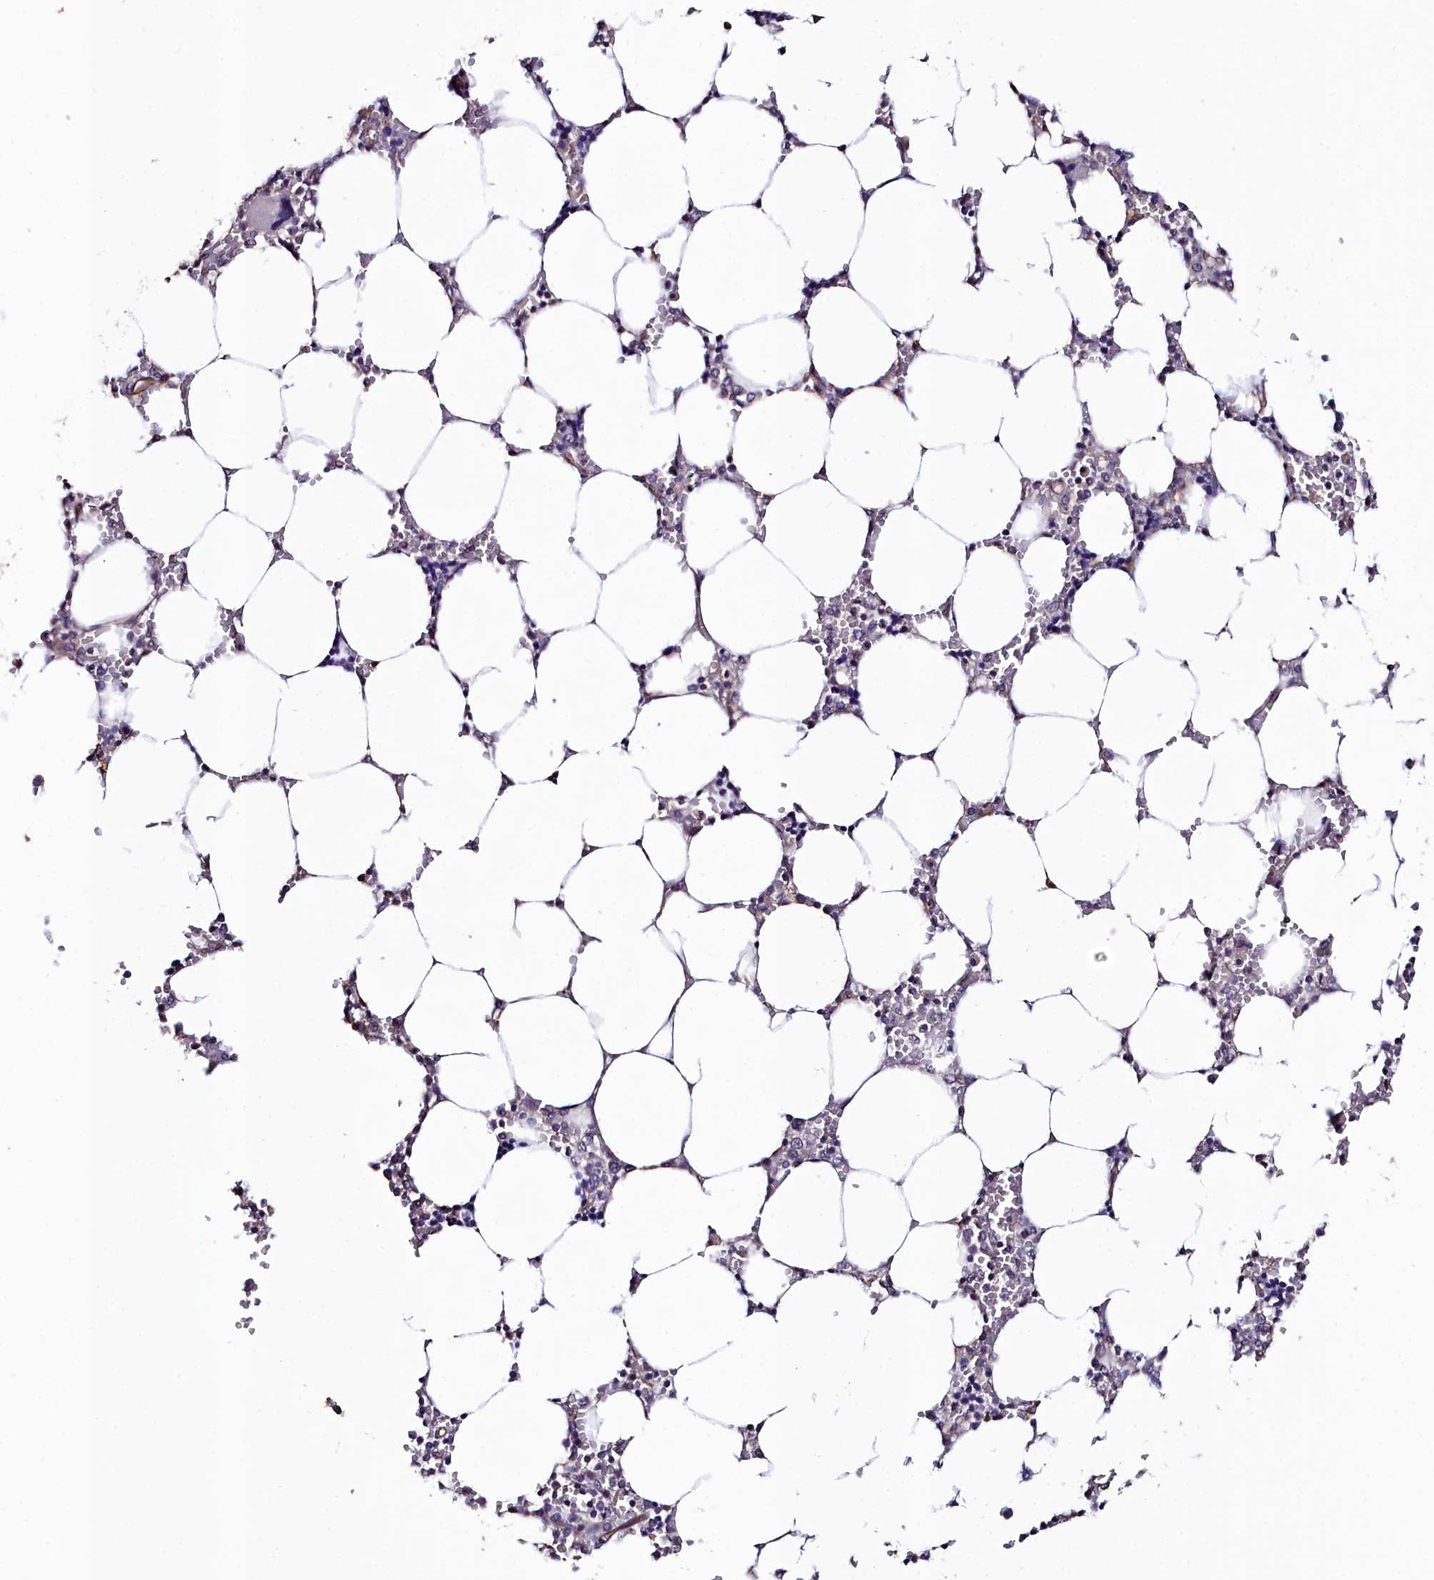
{"staining": {"intensity": "negative", "quantity": "none", "location": "none"}, "tissue": "bone marrow", "cell_type": "Hematopoietic cells", "image_type": "normal", "snomed": [{"axis": "morphology", "description": "Normal tissue, NOS"}, {"axis": "topography", "description": "Bone marrow"}], "caption": "High power microscopy histopathology image of an immunohistochemistry (IHC) photomicrograph of benign bone marrow, revealing no significant staining in hematopoietic cells. (Stains: DAB immunohistochemistry with hematoxylin counter stain, Microscopy: brightfield microscopy at high magnification).", "gene": "C4orf19", "patient": {"sex": "male", "age": 64}}